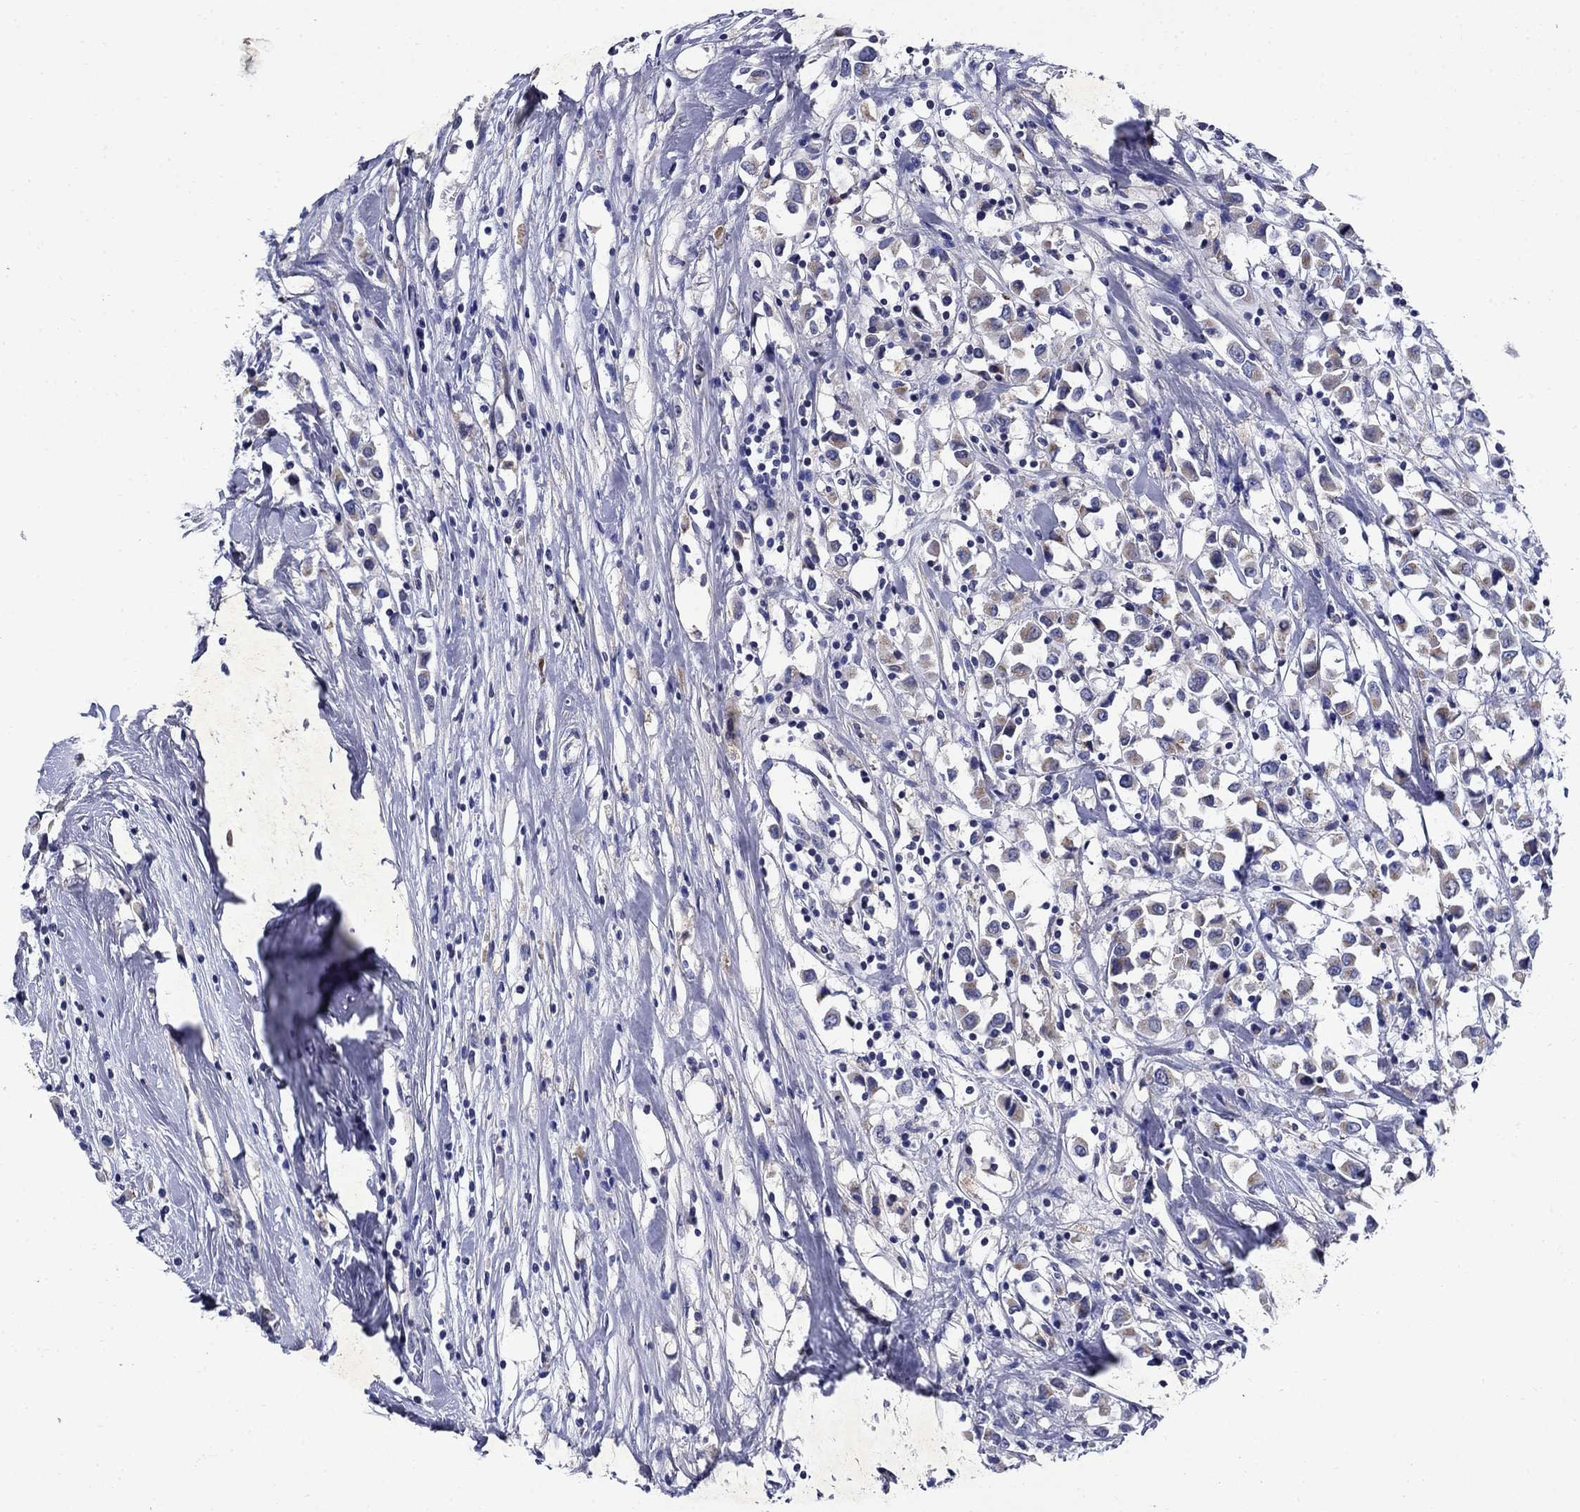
{"staining": {"intensity": "negative", "quantity": "none", "location": "none"}, "tissue": "breast cancer", "cell_type": "Tumor cells", "image_type": "cancer", "snomed": [{"axis": "morphology", "description": "Duct carcinoma"}, {"axis": "topography", "description": "Breast"}], "caption": "A high-resolution photomicrograph shows IHC staining of breast infiltrating ductal carcinoma, which exhibits no significant expression in tumor cells.", "gene": "STAB2", "patient": {"sex": "female", "age": 61}}